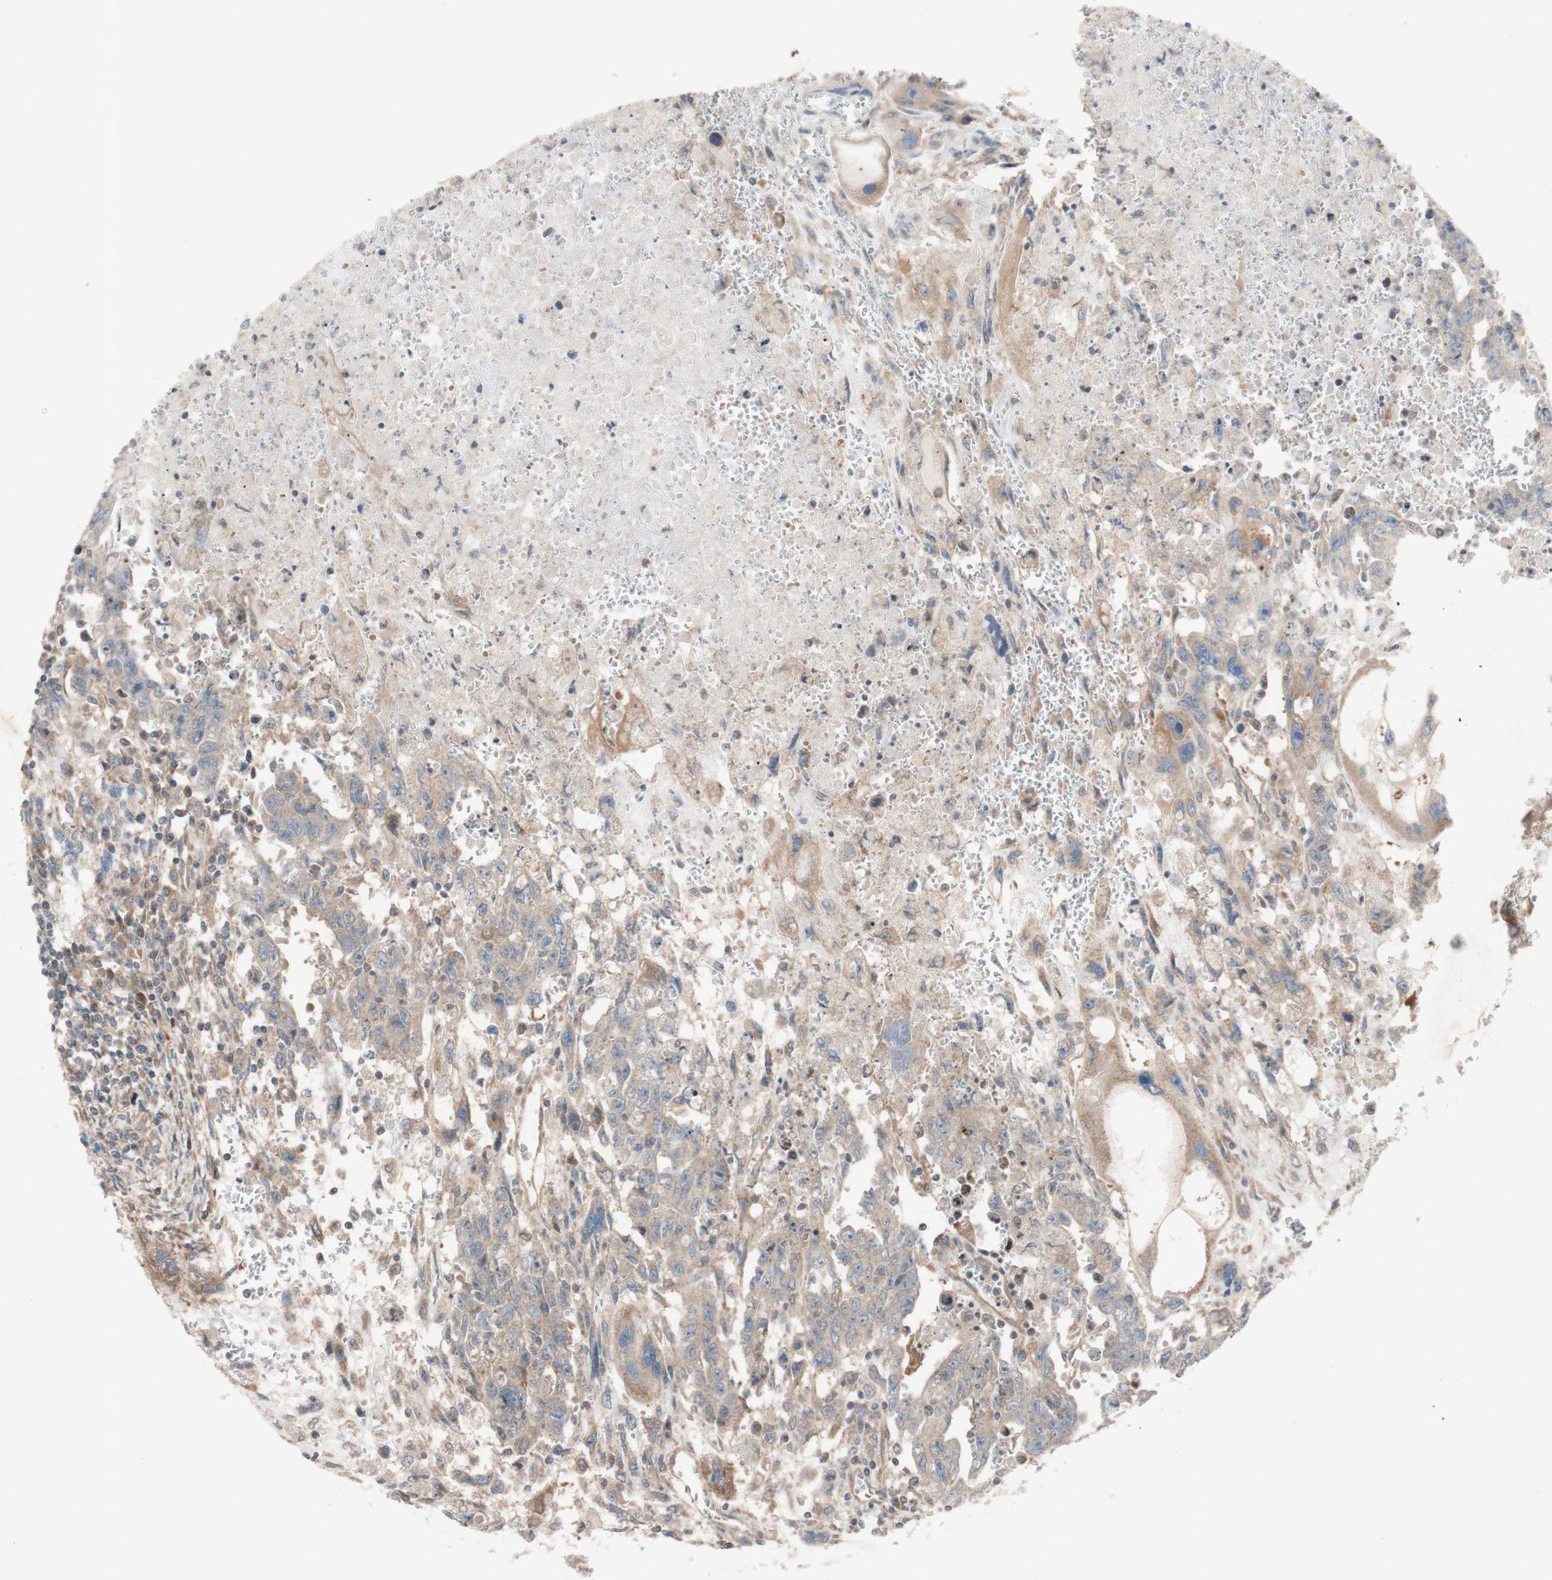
{"staining": {"intensity": "weak", "quantity": ">75%", "location": "cytoplasmic/membranous"}, "tissue": "testis cancer", "cell_type": "Tumor cells", "image_type": "cancer", "snomed": [{"axis": "morphology", "description": "Carcinoma, Embryonal, NOS"}, {"axis": "topography", "description": "Testis"}], "caption": "IHC micrograph of neoplastic tissue: human embryonal carcinoma (testis) stained using IHC demonstrates low levels of weak protein expression localized specifically in the cytoplasmic/membranous of tumor cells, appearing as a cytoplasmic/membranous brown color.", "gene": "TST", "patient": {"sex": "male", "age": 28}}